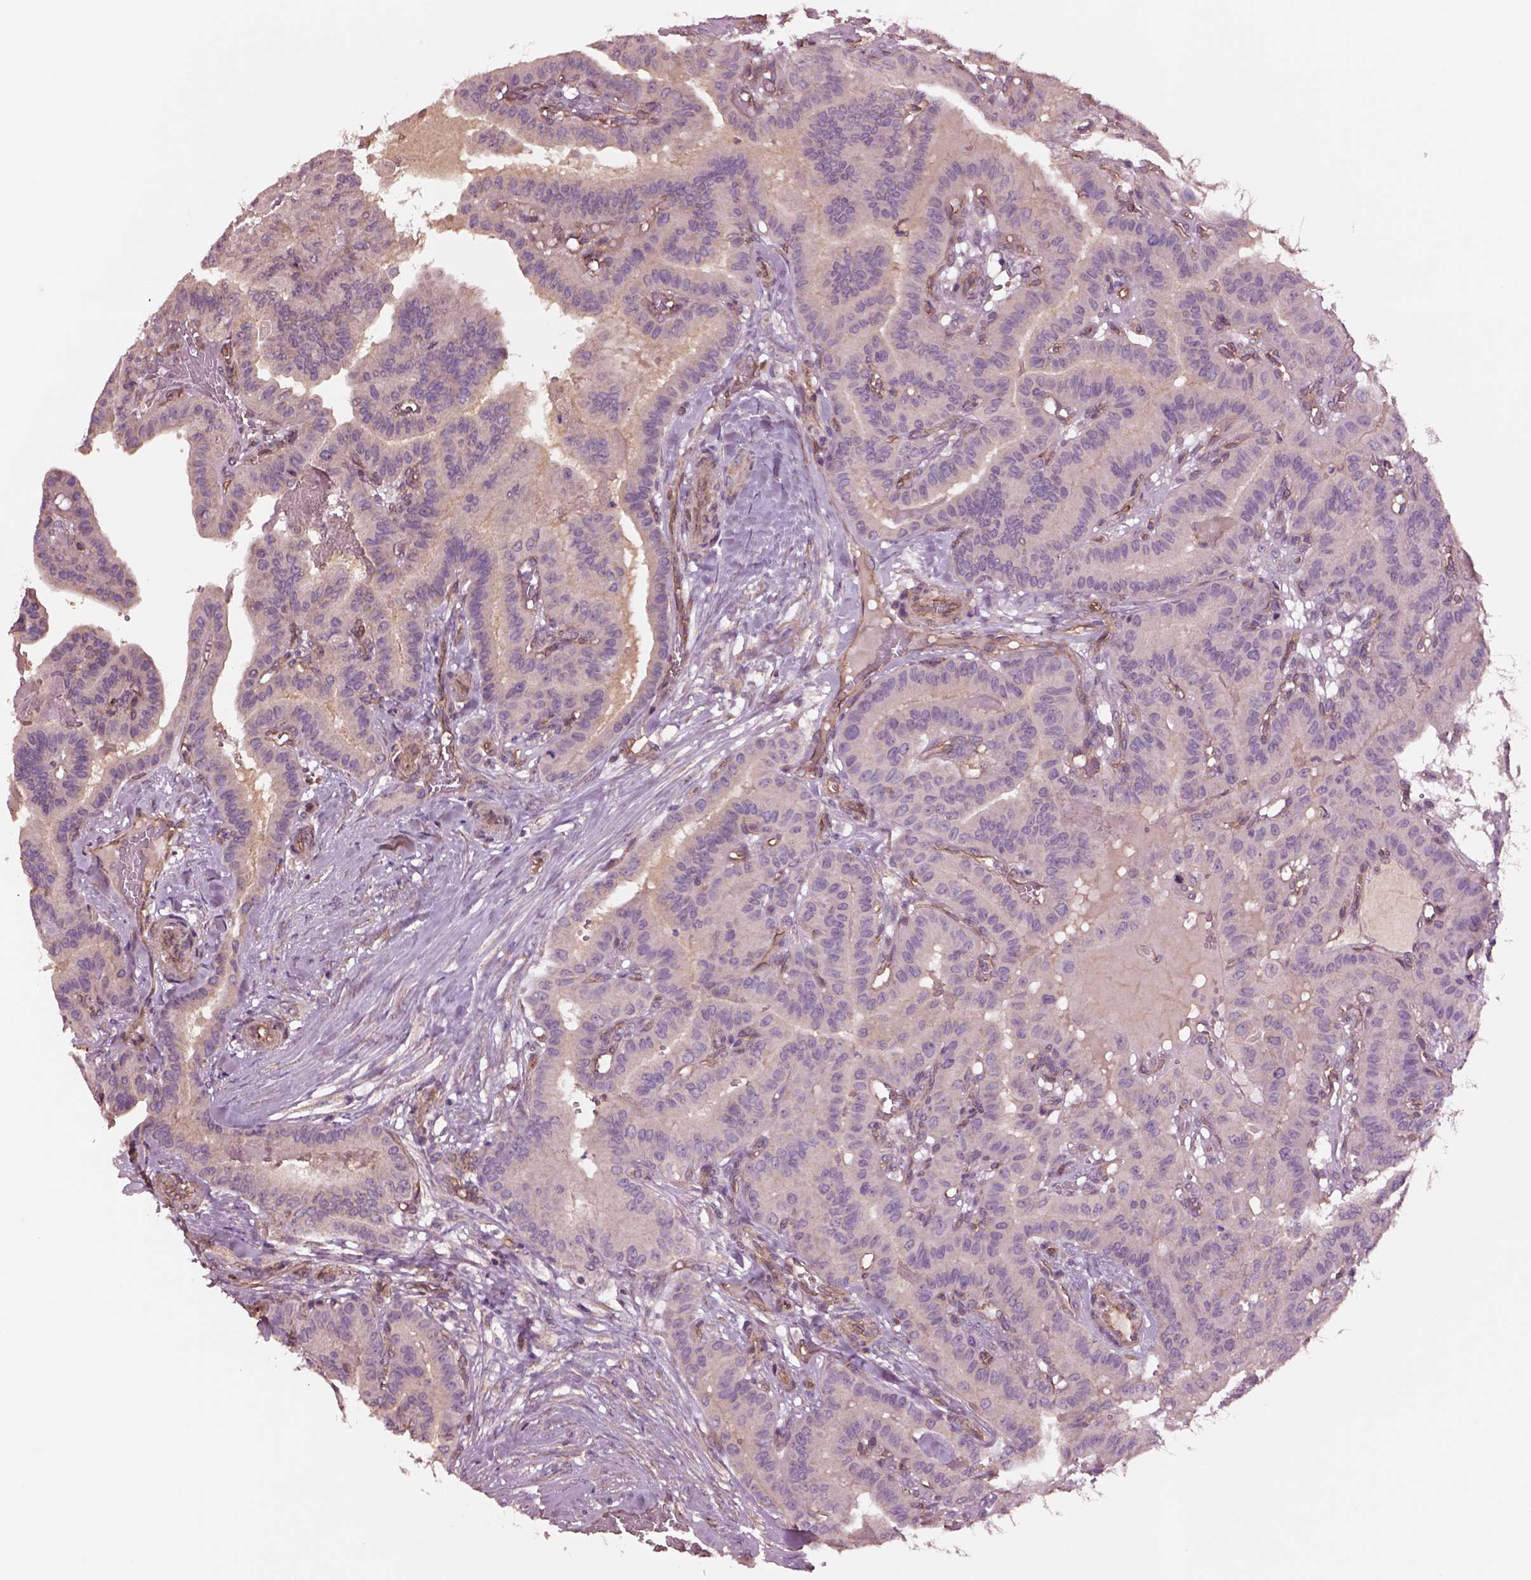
{"staining": {"intensity": "negative", "quantity": "none", "location": "none"}, "tissue": "thyroid cancer", "cell_type": "Tumor cells", "image_type": "cancer", "snomed": [{"axis": "morphology", "description": "Papillary adenocarcinoma, NOS"}, {"axis": "topography", "description": "Thyroid gland"}], "caption": "Micrograph shows no significant protein positivity in tumor cells of thyroid papillary adenocarcinoma. (Stains: DAB (3,3'-diaminobenzidine) IHC with hematoxylin counter stain, Microscopy: brightfield microscopy at high magnification).", "gene": "HTR1B", "patient": {"sex": "male", "age": 87}}